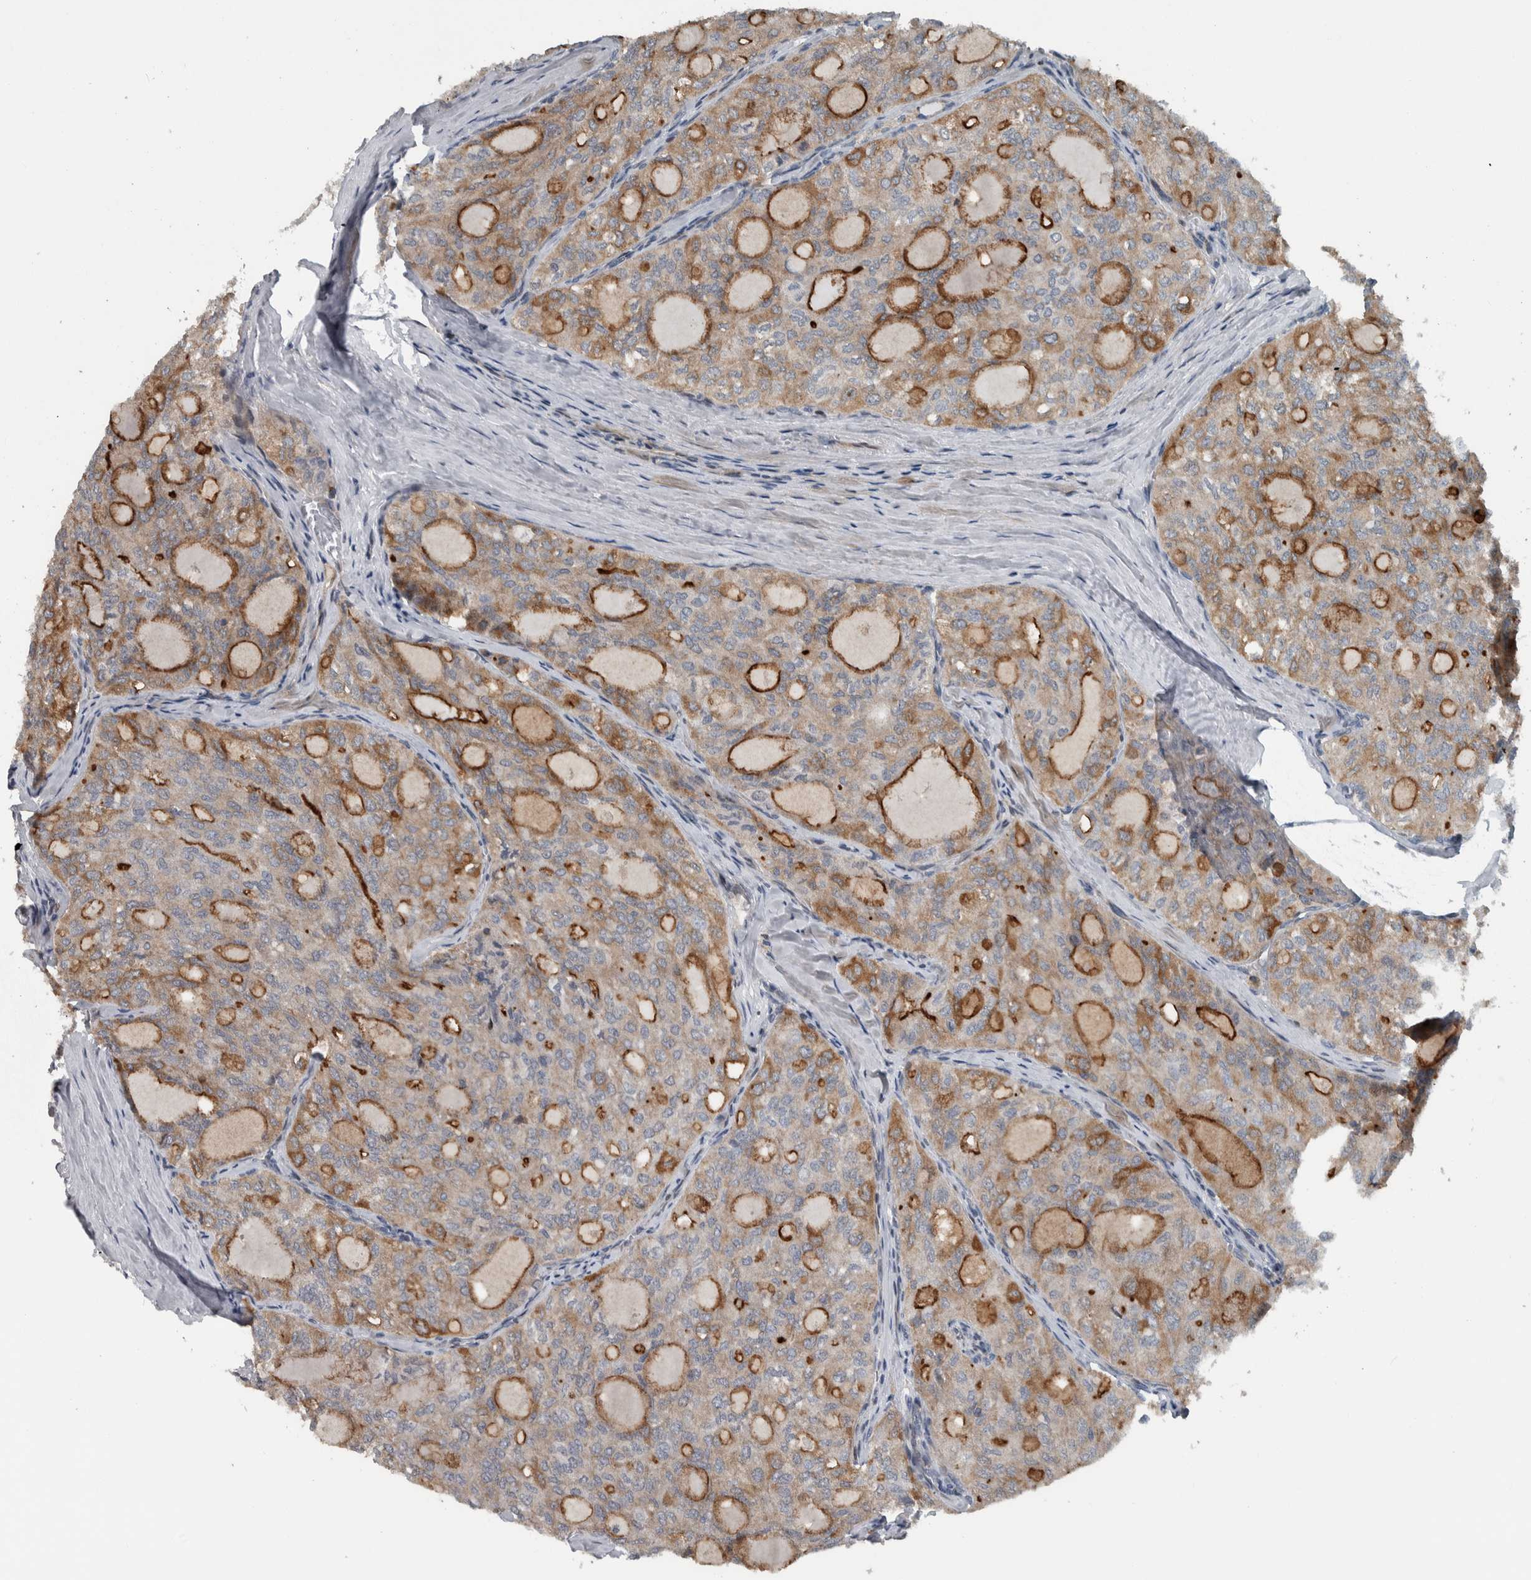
{"staining": {"intensity": "moderate", "quantity": ">75%", "location": "cytoplasmic/membranous"}, "tissue": "thyroid cancer", "cell_type": "Tumor cells", "image_type": "cancer", "snomed": [{"axis": "morphology", "description": "Follicular adenoma carcinoma, NOS"}, {"axis": "topography", "description": "Thyroid gland"}], "caption": "A high-resolution image shows immunohistochemistry (IHC) staining of thyroid cancer (follicular adenoma carcinoma), which exhibits moderate cytoplasmic/membranous staining in approximately >75% of tumor cells.", "gene": "BAIAP2L1", "patient": {"sex": "male", "age": 75}}